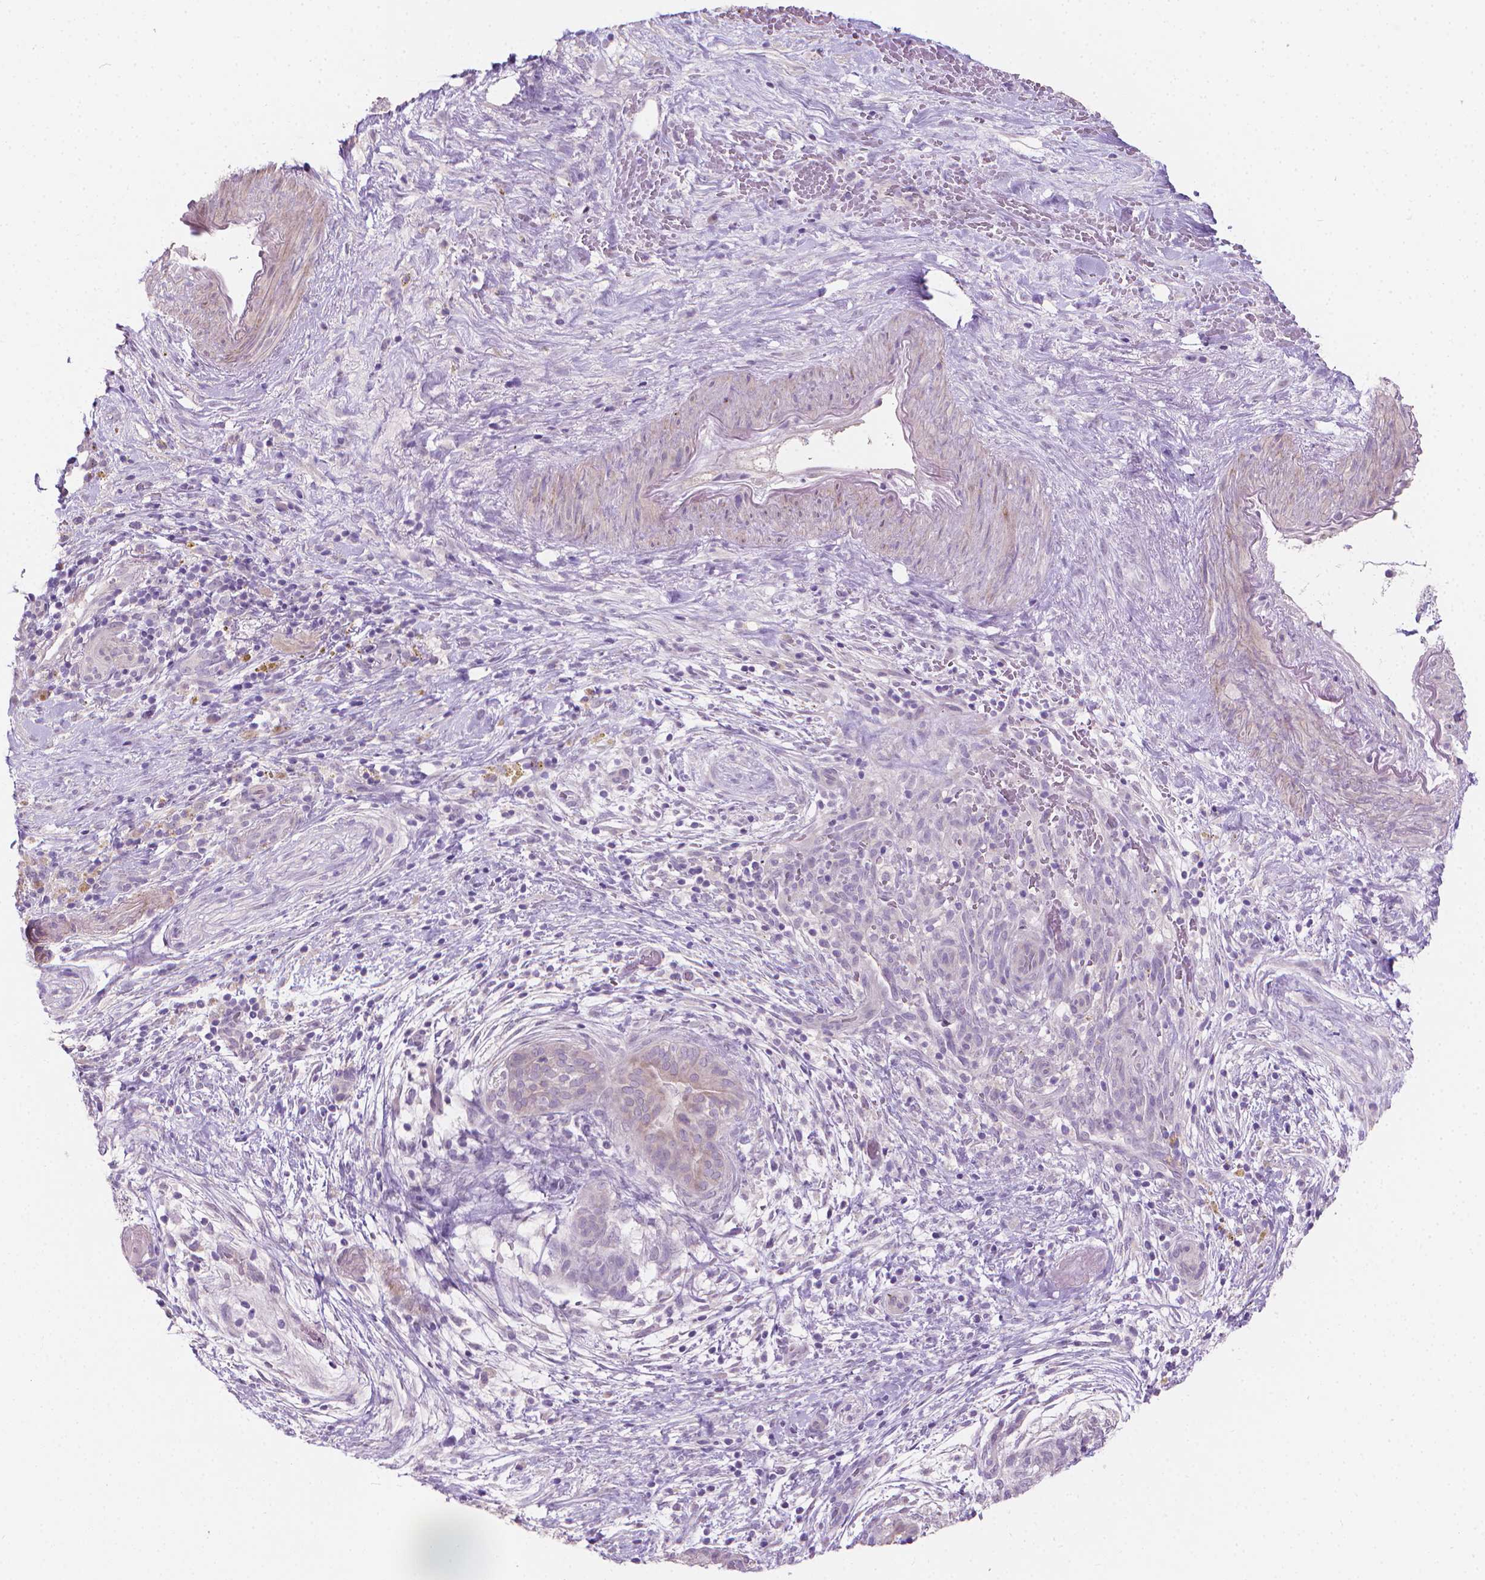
{"staining": {"intensity": "negative", "quantity": "none", "location": "none"}, "tissue": "pancreatic cancer", "cell_type": "Tumor cells", "image_type": "cancer", "snomed": [{"axis": "morphology", "description": "Adenocarcinoma, NOS"}, {"axis": "topography", "description": "Pancreas"}], "caption": "DAB (3,3'-diaminobenzidine) immunohistochemical staining of human pancreatic cancer (adenocarcinoma) shows no significant staining in tumor cells.", "gene": "GSDMA", "patient": {"sex": "male", "age": 44}}